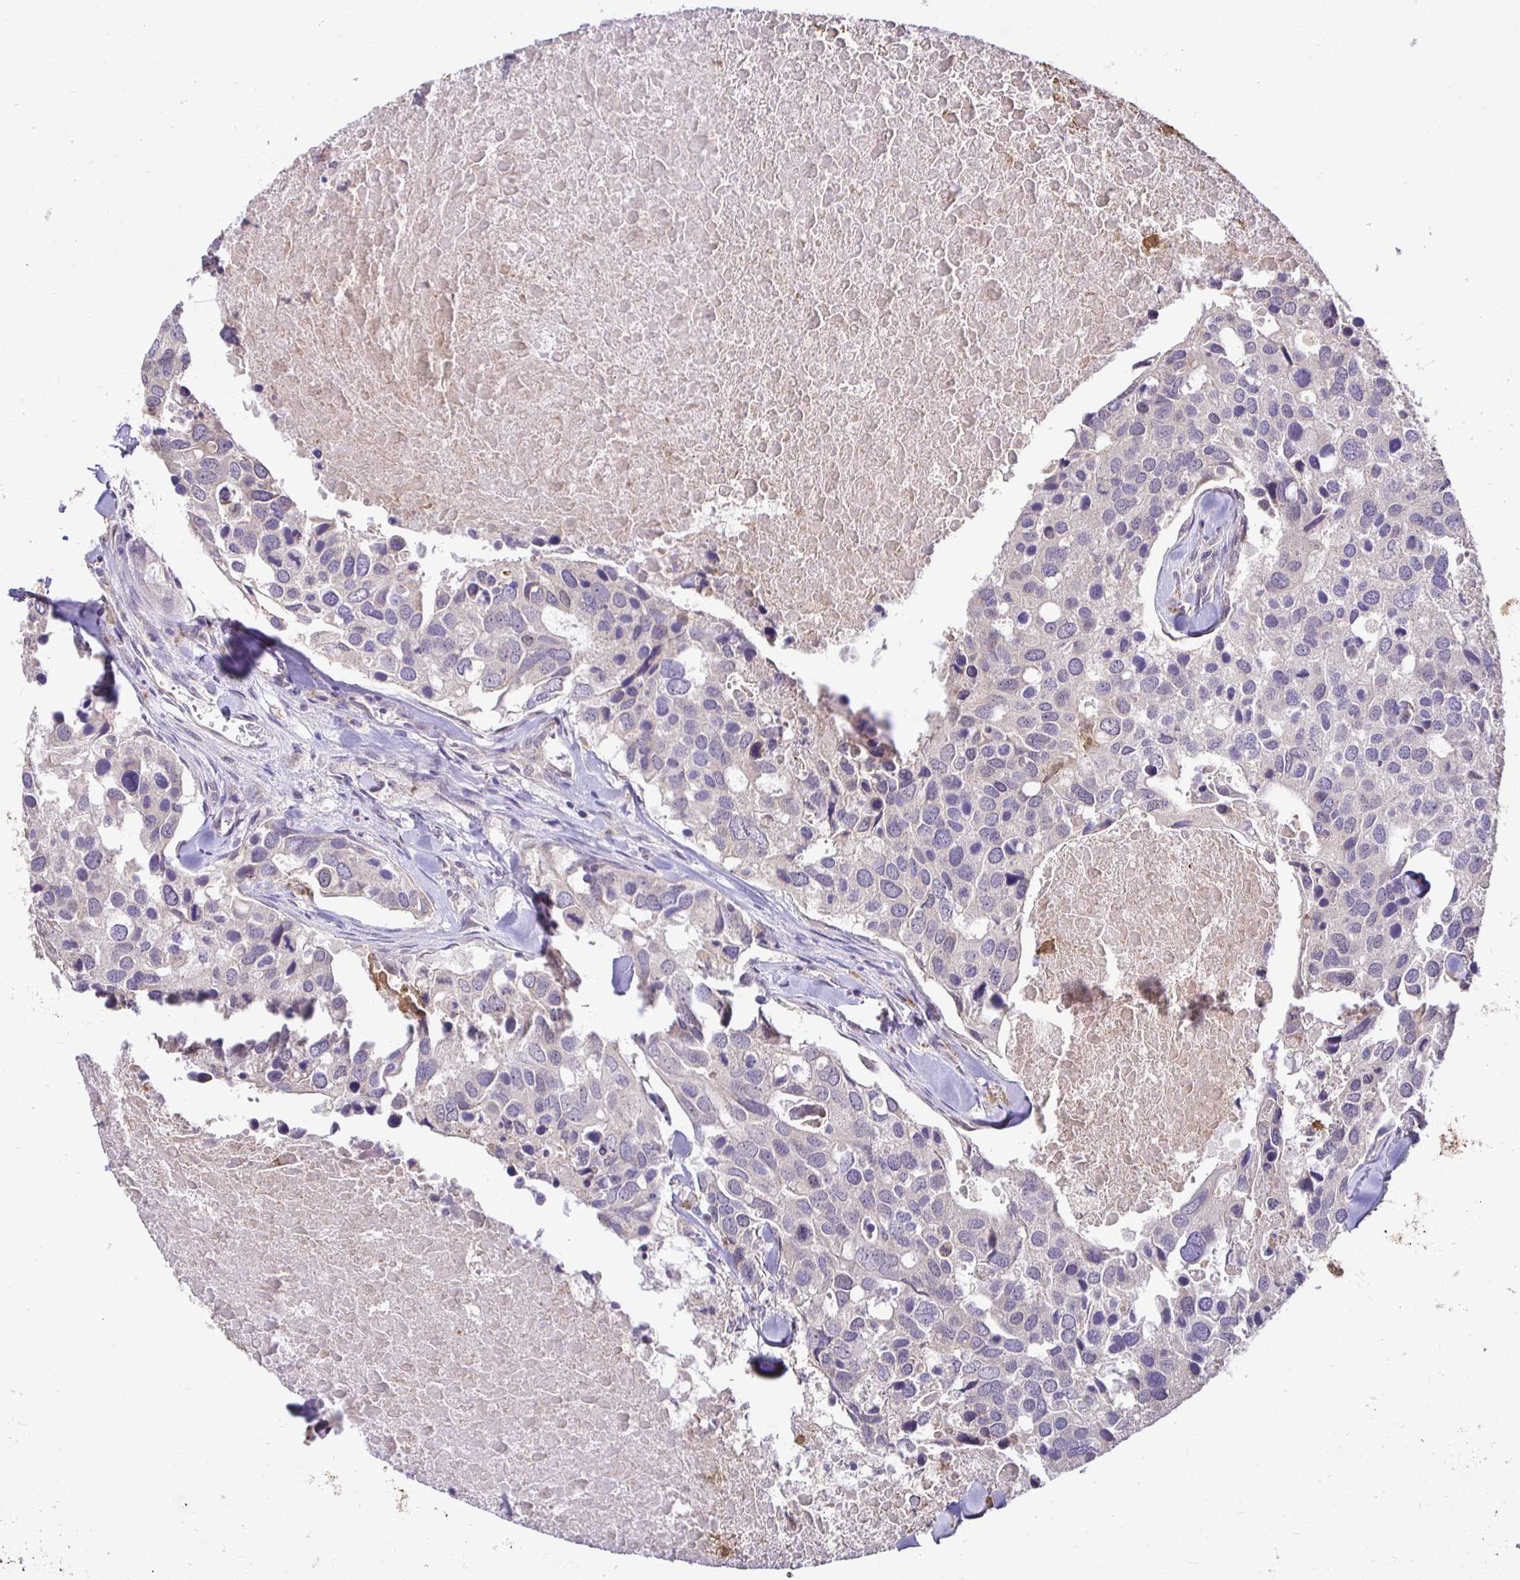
{"staining": {"intensity": "negative", "quantity": "none", "location": "none"}, "tissue": "breast cancer", "cell_type": "Tumor cells", "image_type": "cancer", "snomed": [{"axis": "morphology", "description": "Duct carcinoma"}, {"axis": "topography", "description": "Breast"}], "caption": "High magnification brightfield microscopy of infiltrating ductal carcinoma (breast) stained with DAB (brown) and counterstained with hematoxylin (blue): tumor cells show no significant positivity.", "gene": "RHEBL1", "patient": {"sex": "female", "age": 83}}